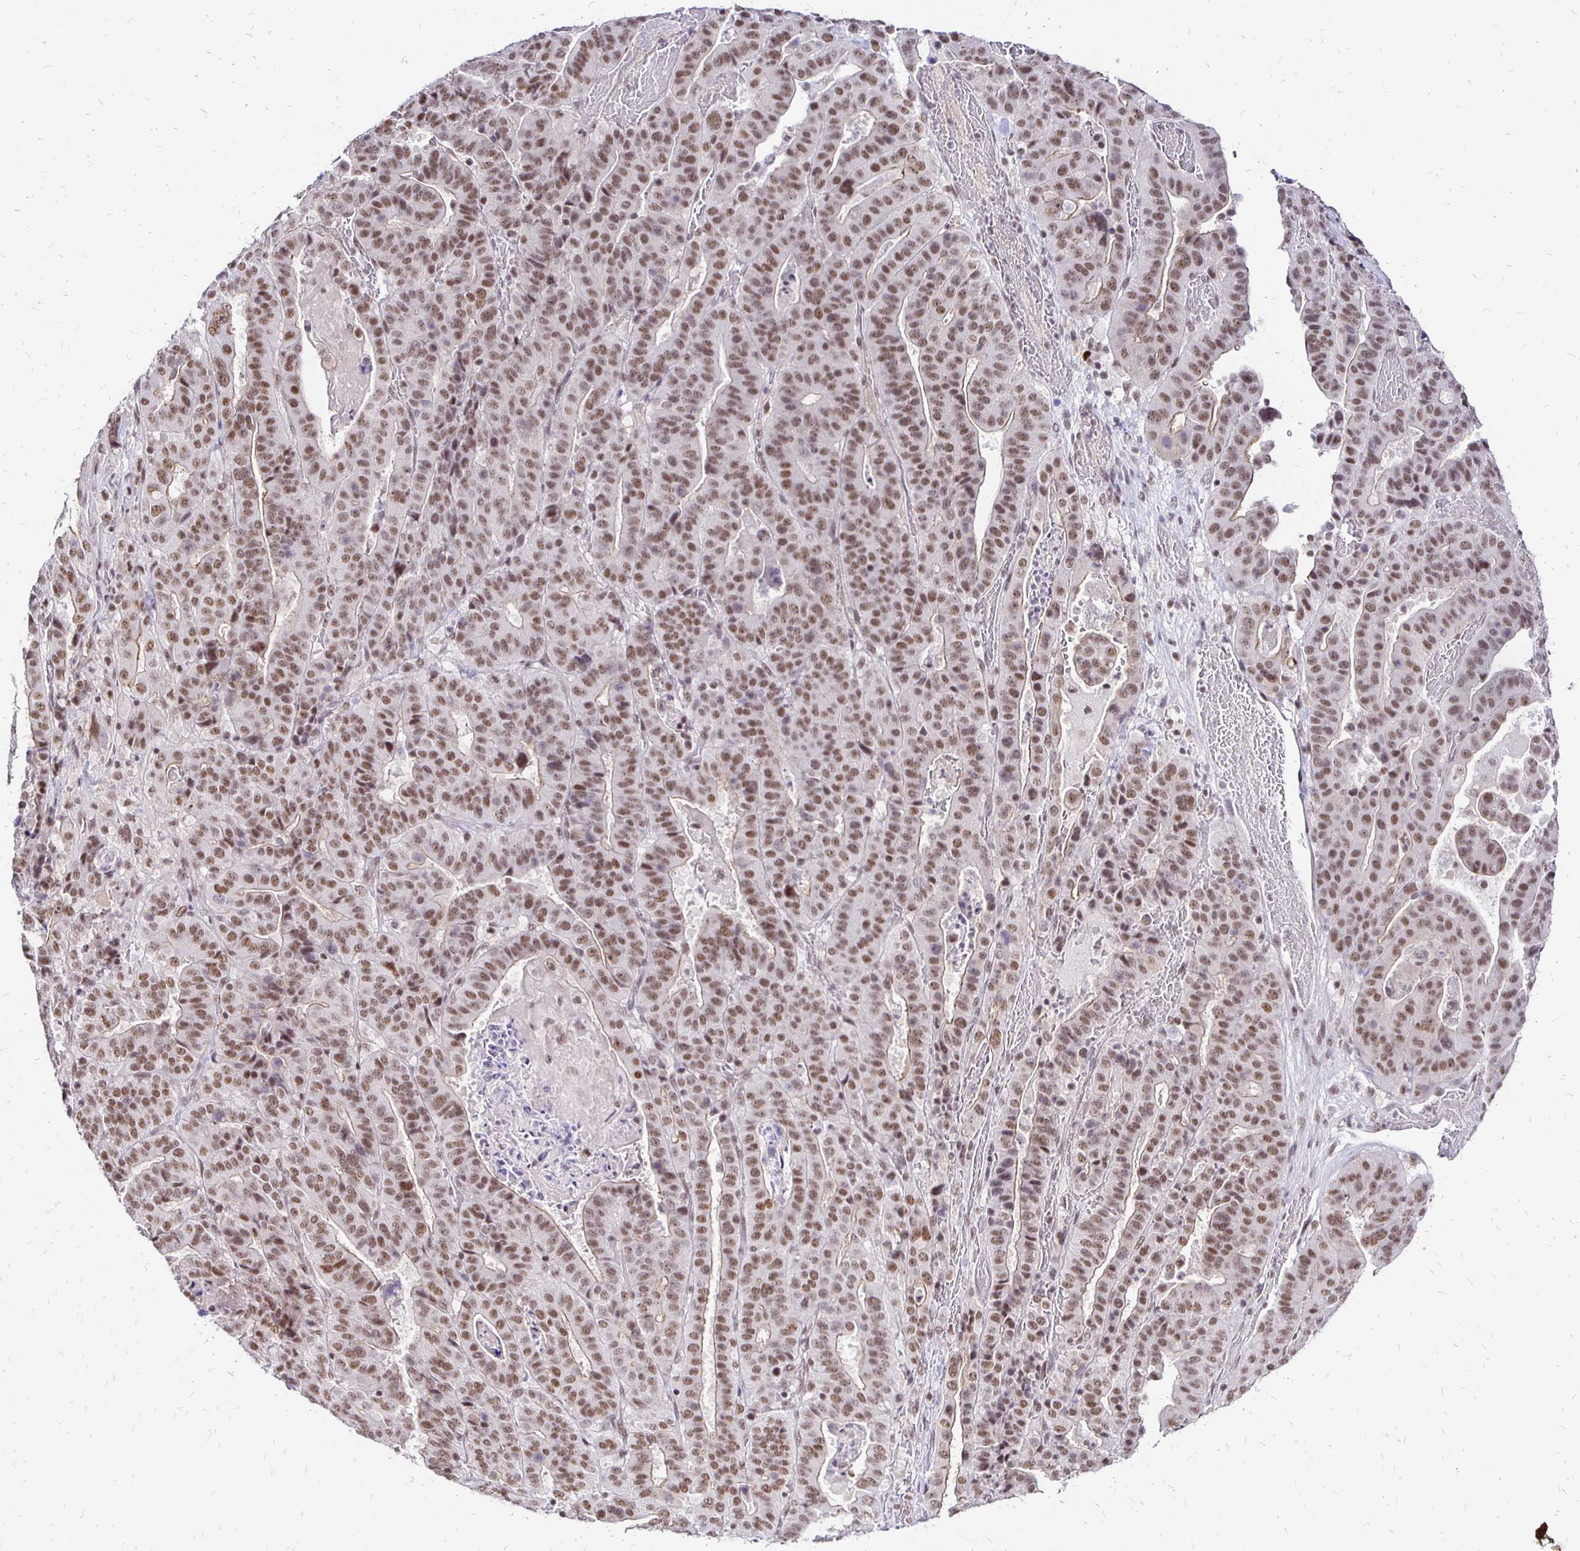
{"staining": {"intensity": "moderate", "quantity": ">75%", "location": "nuclear"}, "tissue": "stomach cancer", "cell_type": "Tumor cells", "image_type": "cancer", "snomed": [{"axis": "morphology", "description": "Adenocarcinoma, NOS"}, {"axis": "topography", "description": "Stomach"}], "caption": "Stomach adenocarcinoma tissue exhibits moderate nuclear positivity in approximately >75% of tumor cells, visualized by immunohistochemistry.", "gene": "SIN3A", "patient": {"sex": "male", "age": 48}}